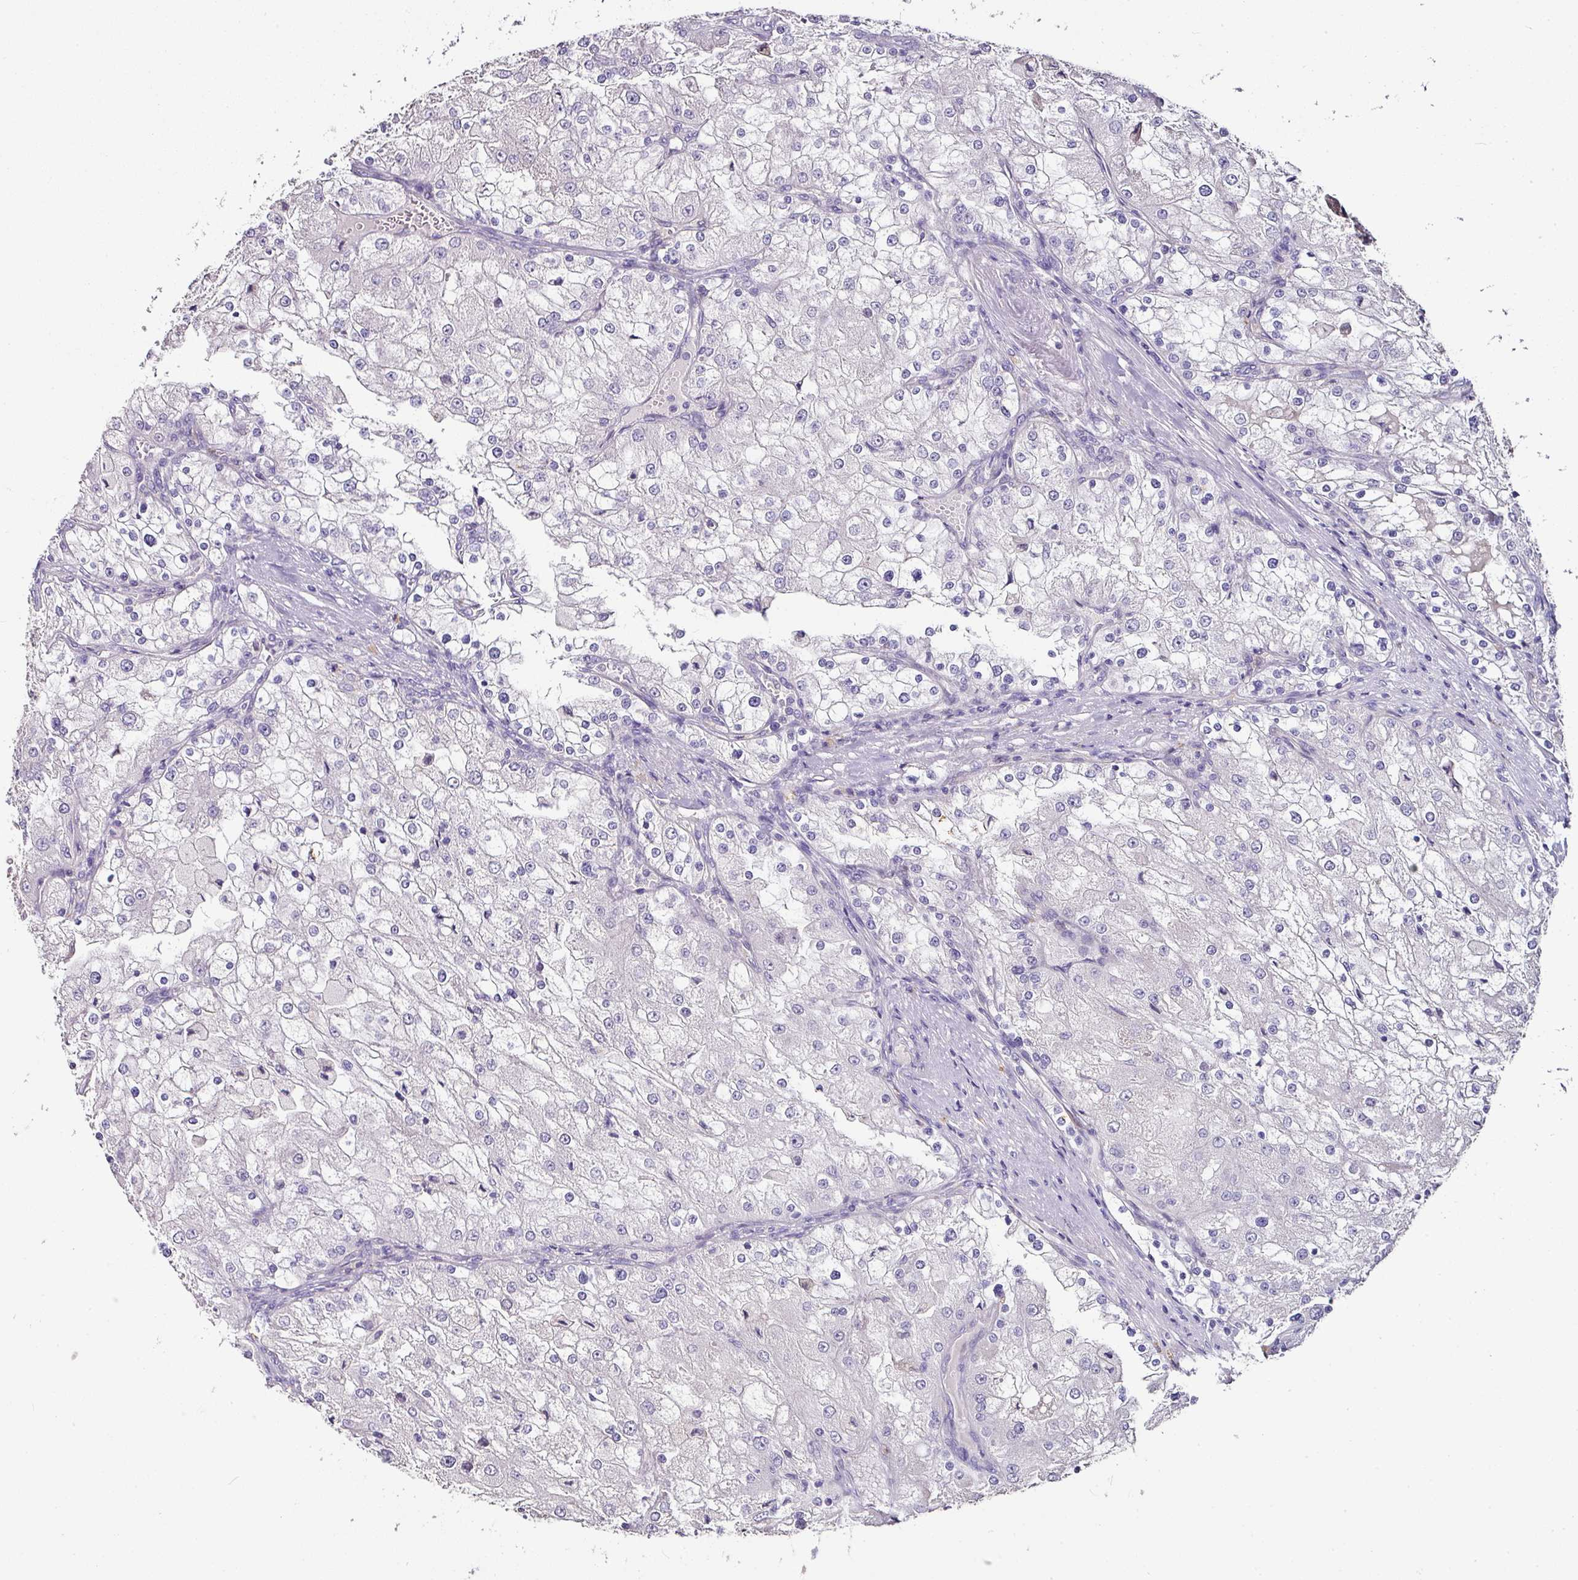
{"staining": {"intensity": "negative", "quantity": "none", "location": "none"}, "tissue": "renal cancer", "cell_type": "Tumor cells", "image_type": "cancer", "snomed": [{"axis": "morphology", "description": "Adenocarcinoma, NOS"}, {"axis": "topography", "description": "Kidney"}], "caption": "Renal cancer stained for a protein using immunohistochemistry (IHC) displays no positivity tumor cells.", "gene": "SKIC2", "patient": {"sex": "female", "age": 74}}